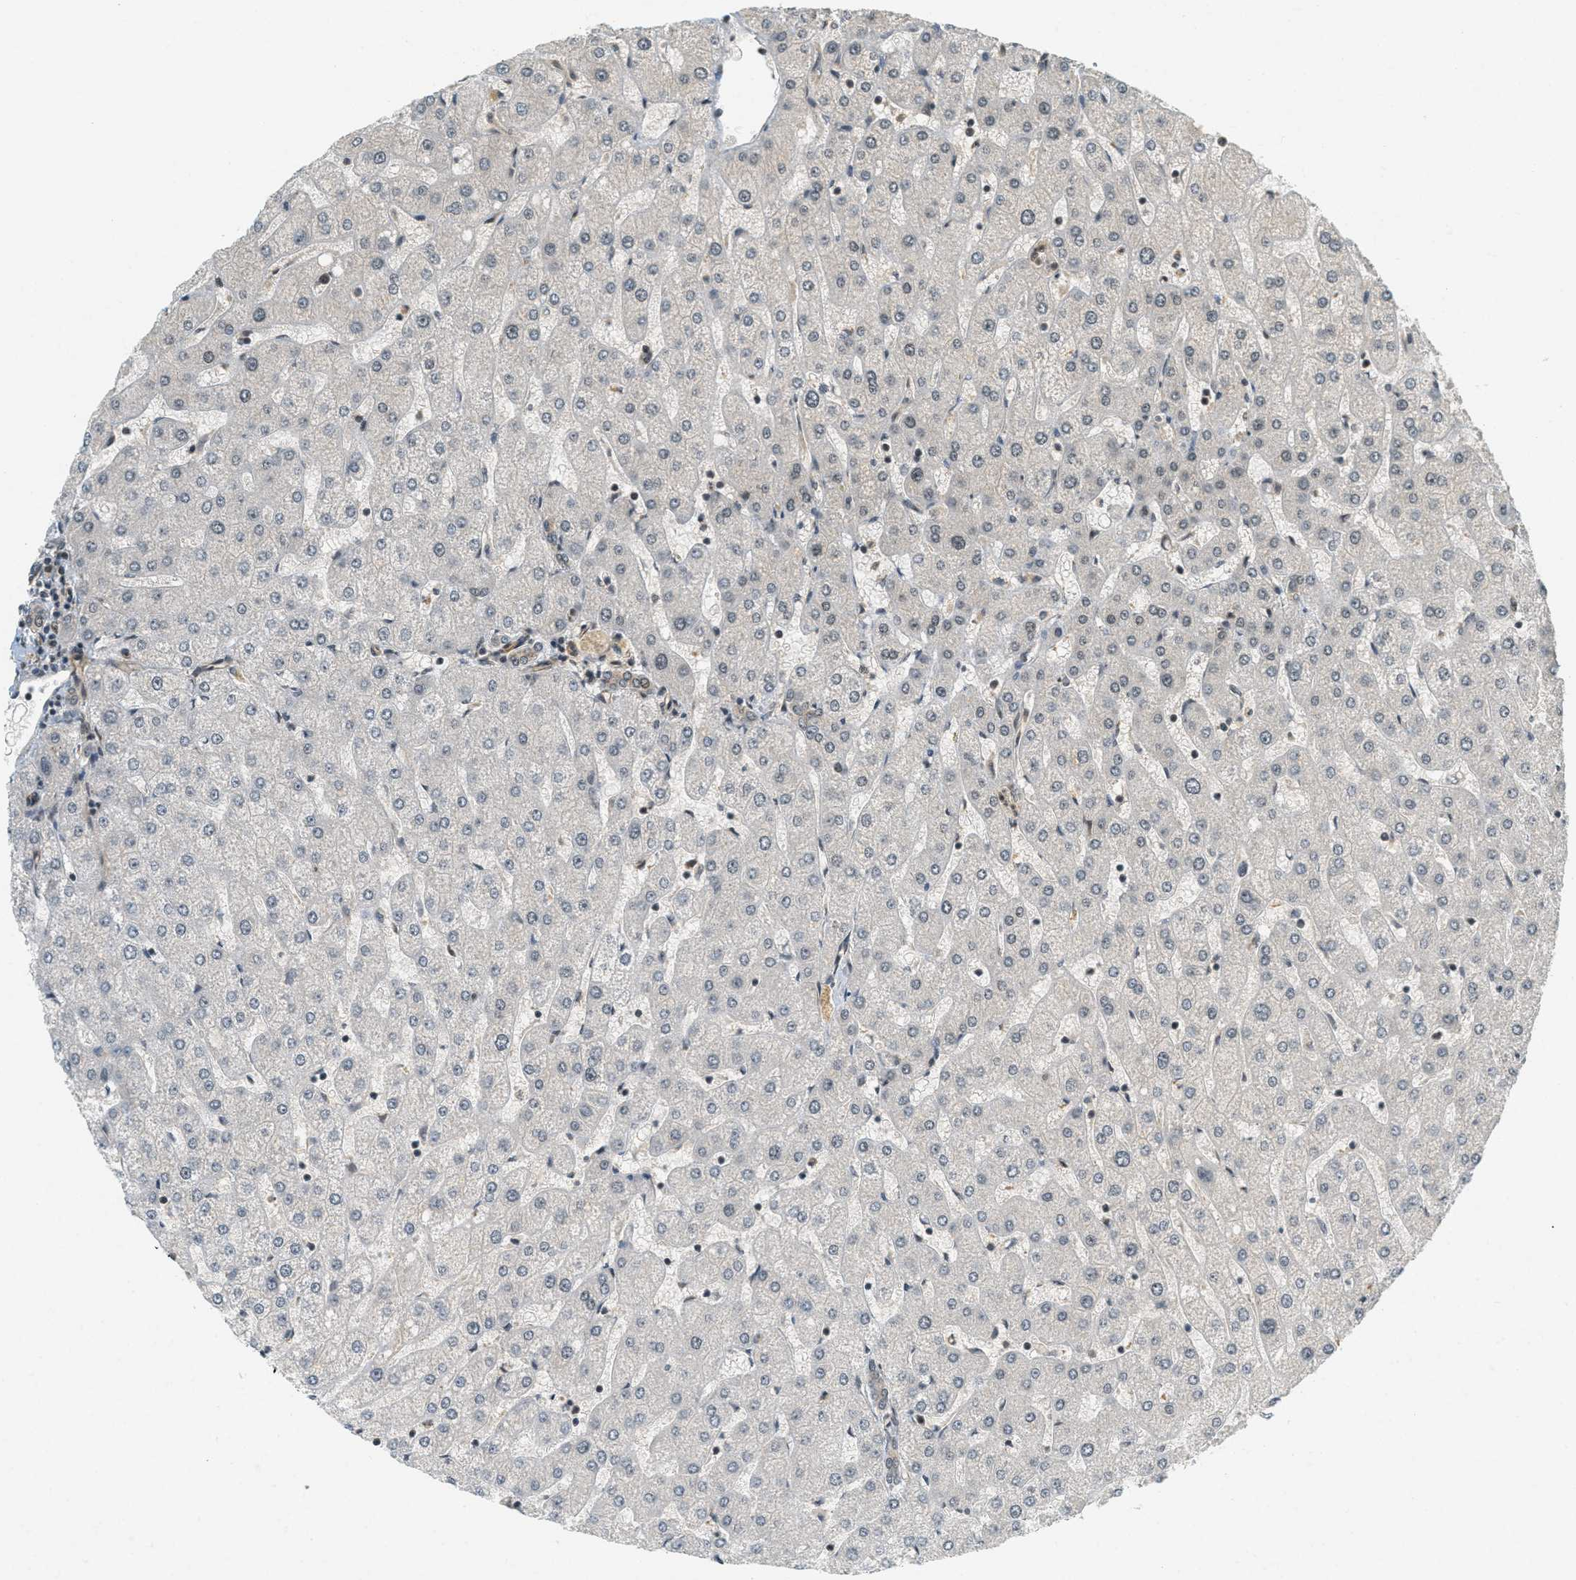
{"staining": {"intensity": "weak", "quantity": "25%-75%", "location": "cytoplasmic/membranous"}, "tissue": "liver", "cell_type": "Cholangiocytes", "image_type": "normal", "snomed": [{"axis": "morphology", "description": "Normal tissue, NOS"}, {"axis": "topography", "description": "Liver"}], "caption": "IHC micrograph of normal human liver stained for a protein (brown), which demonstrates low levels of weak cytoplasmic/membranous positivity in about 25%-75% of cholangiocytes.", "gene": "FOXM1", "patient": {"sex": "male", "age": 67}}